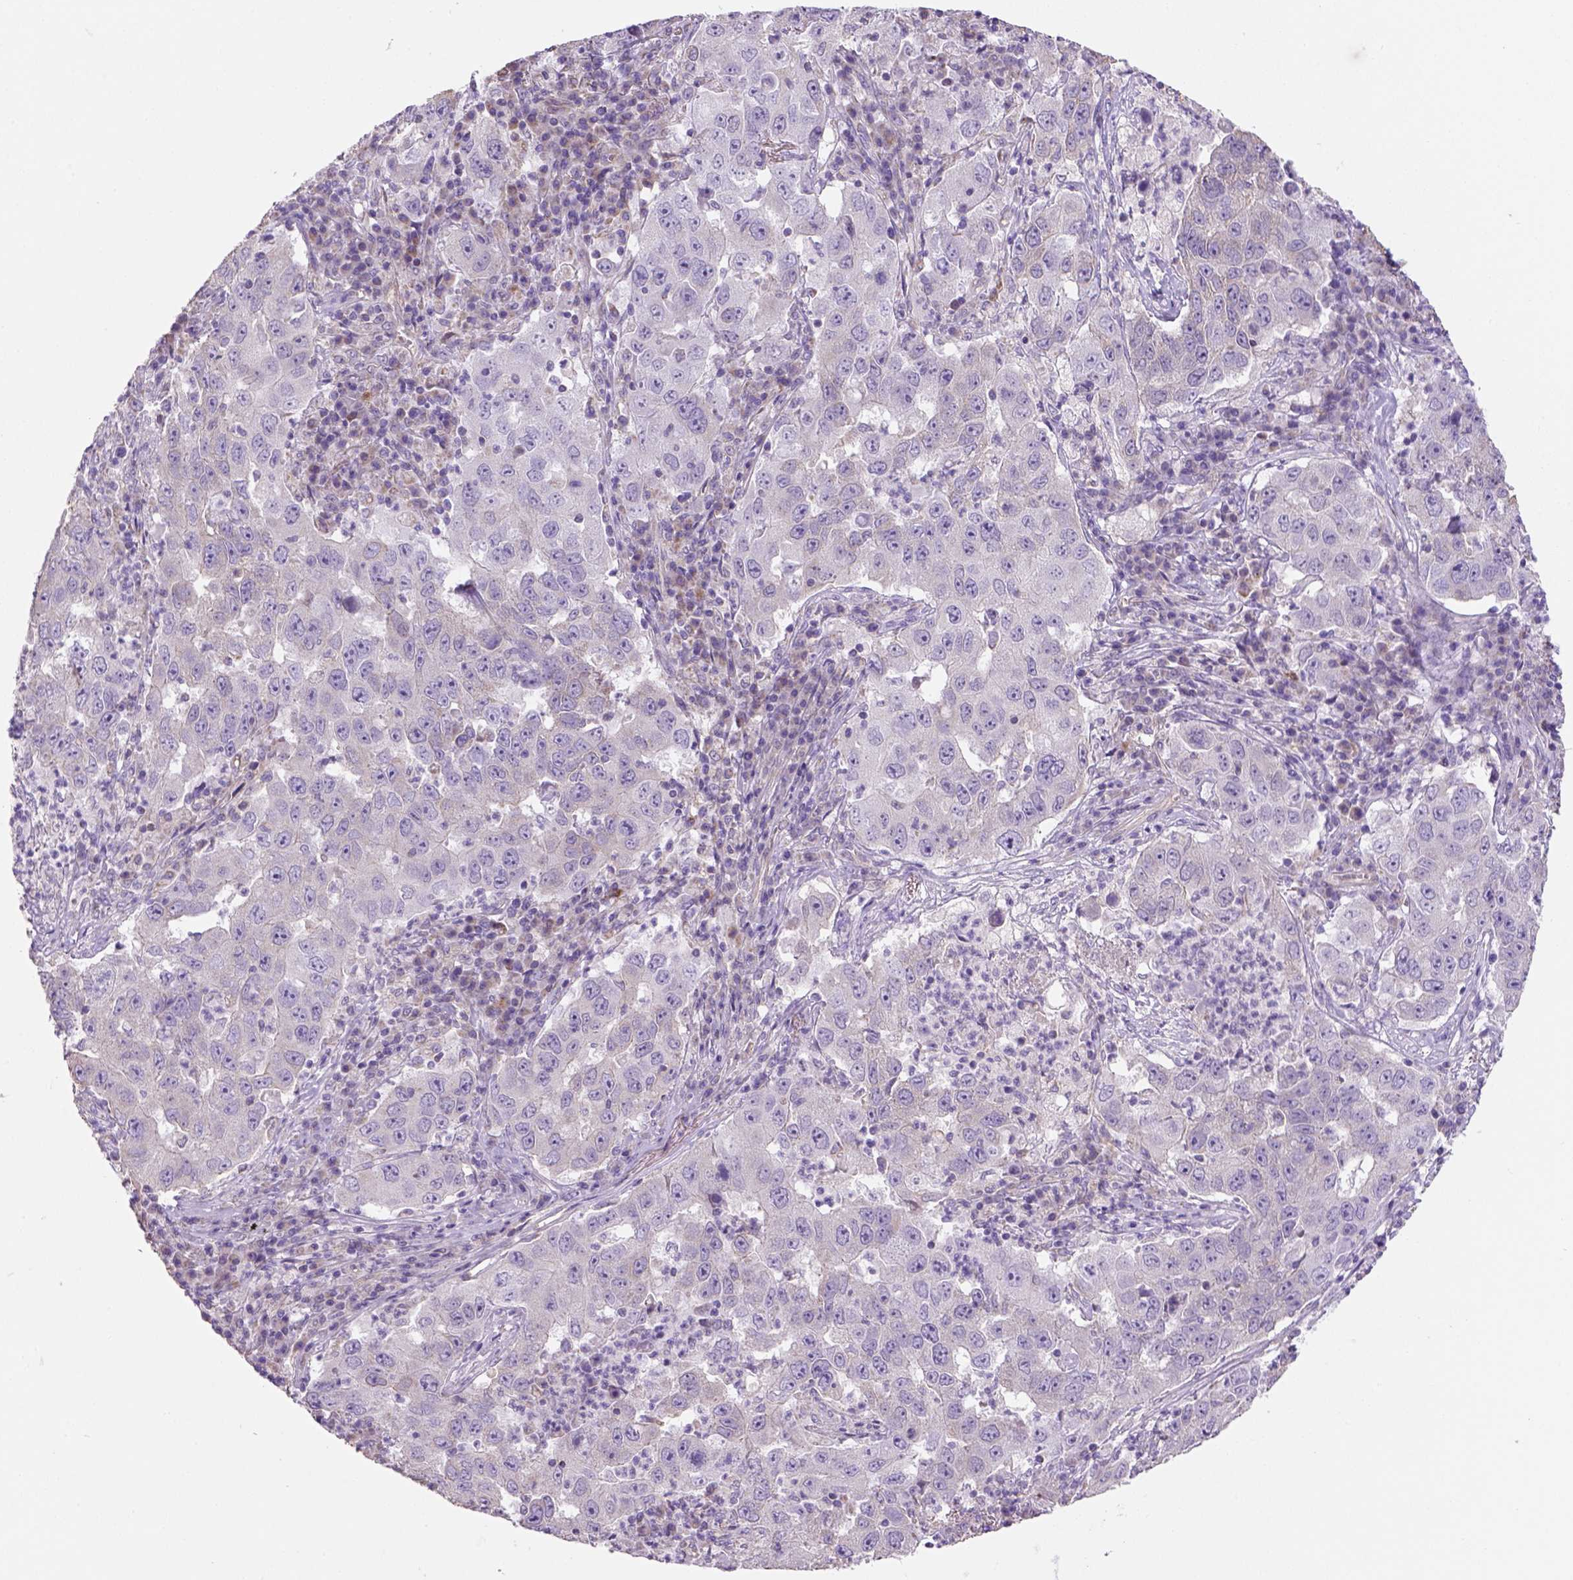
{"staining": {"intensity": "negative", "quantity": "none", "location": "none"}, "tissue": "lung cancer", "cell_type": "Tumor cells", "image_type": "cancer", "snomed": [{"axis": "morphology", "description": "Adenocarcinoma, NOS"}, {"axis": "topography", "description": "Lung"}], "caption": "This is an immunohistochemistry photomicrograph of human lung cancer. There is no expression in tumor cells.", "gene": "HTRA1", "patient": {"sex": "male", "age": 73}}